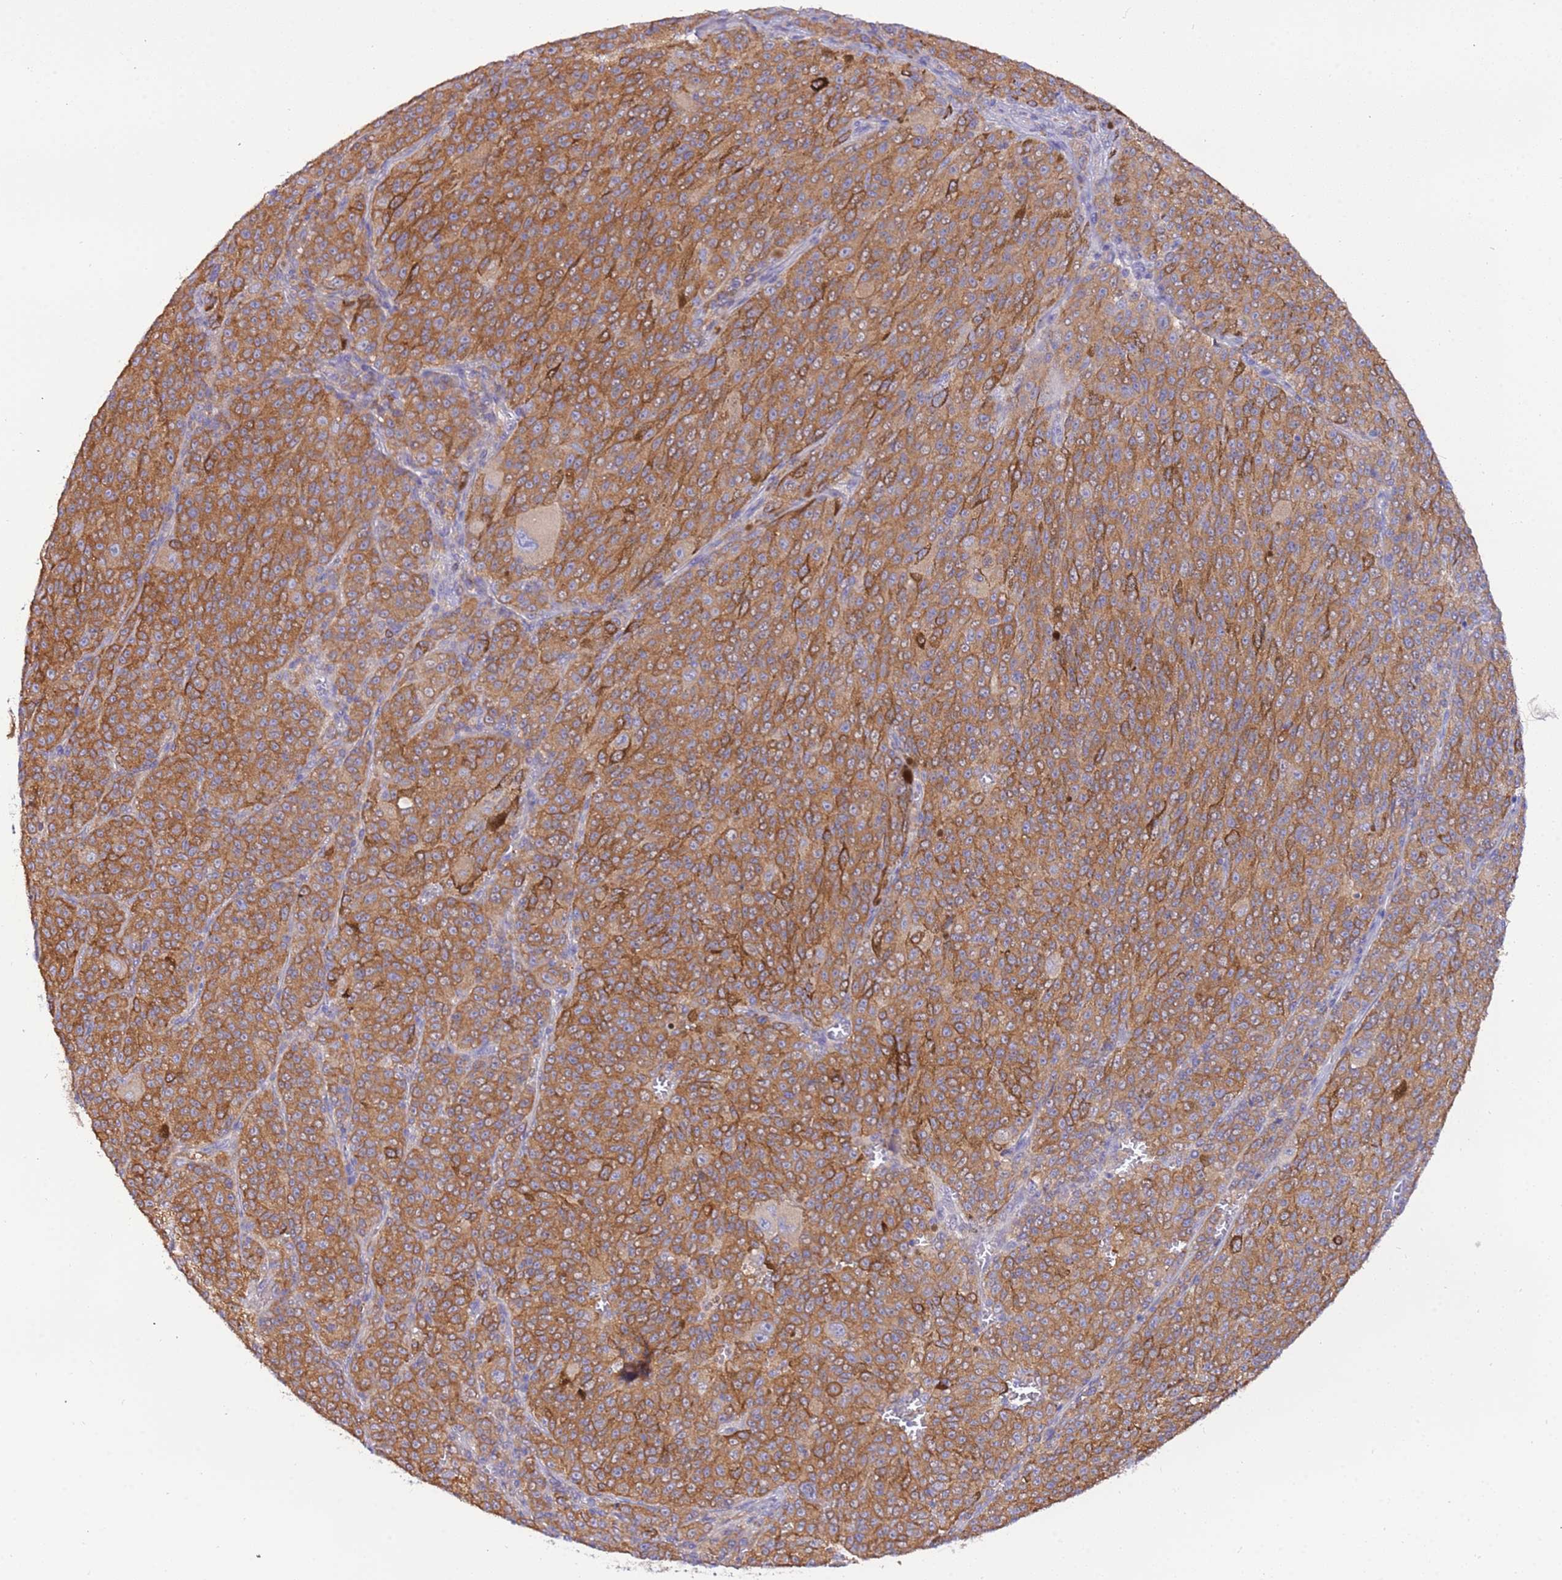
{"staining": {"intensity": "moderate", "quantity": ">75%", "location": "cytoplasmic/membranous"}, "tissue": "melanoma", "cell_type": "Tumor cells", "image_type": "cancer", "snomed": [{"axis": "morphology", "description": "Malignant melanoma, NOS"}, {"axis": "topography", "description": "Skin"}], "caption": "Melanoma stained with immunohistochemistry demonstrates moderate cytoplasmic/membranous positivity in about >75% of tumor cells.", "gene": "STIP1", "patient": {"sex": "female", "age": 52}}